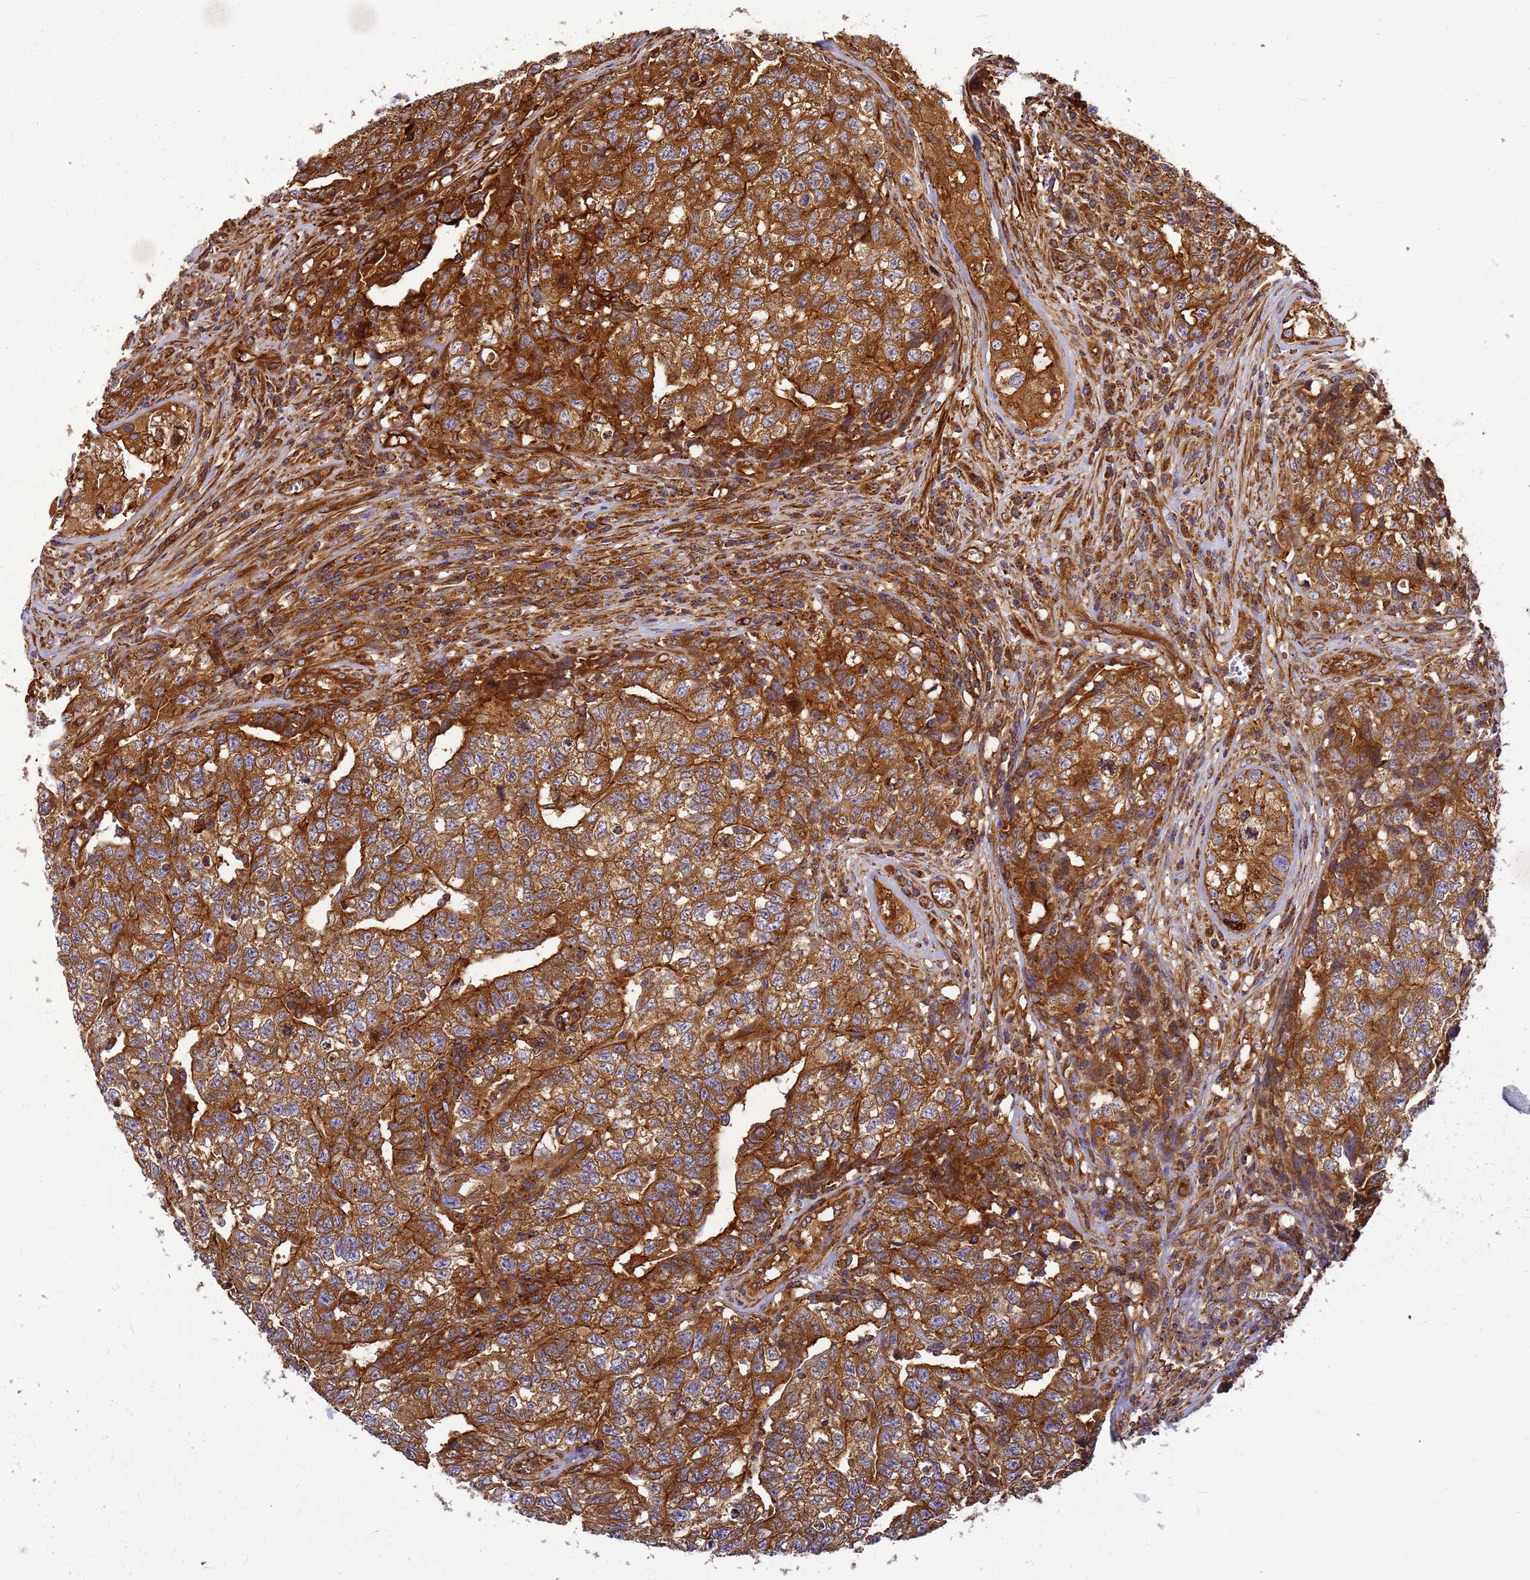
{"staining": {"intensity": "moderate", "quantity": ">75%", "location": "cytoplasmic/membranous"}, "tissue": "testis cancer", "cell_type": "Tumor cells", "image_type": "cancer", "snomed": [{"axis": "morphology", "description": "Carcinoma, Embryonal, NOS"}, {"axis": "topography", "description": "Testis"}], "caption": "The image exhibits a brown stain indicating the presence of a protein in the cytoplasmic/membranous of tumor cells in testis cancer (embryonal carcinoma). The staining was performed using DAB, with brown indicating positive protein expression. Nuclei are stained blue with hematoxylin.", "gene": "C2CD5", "patient": {"sex": "male", "age": 31}}